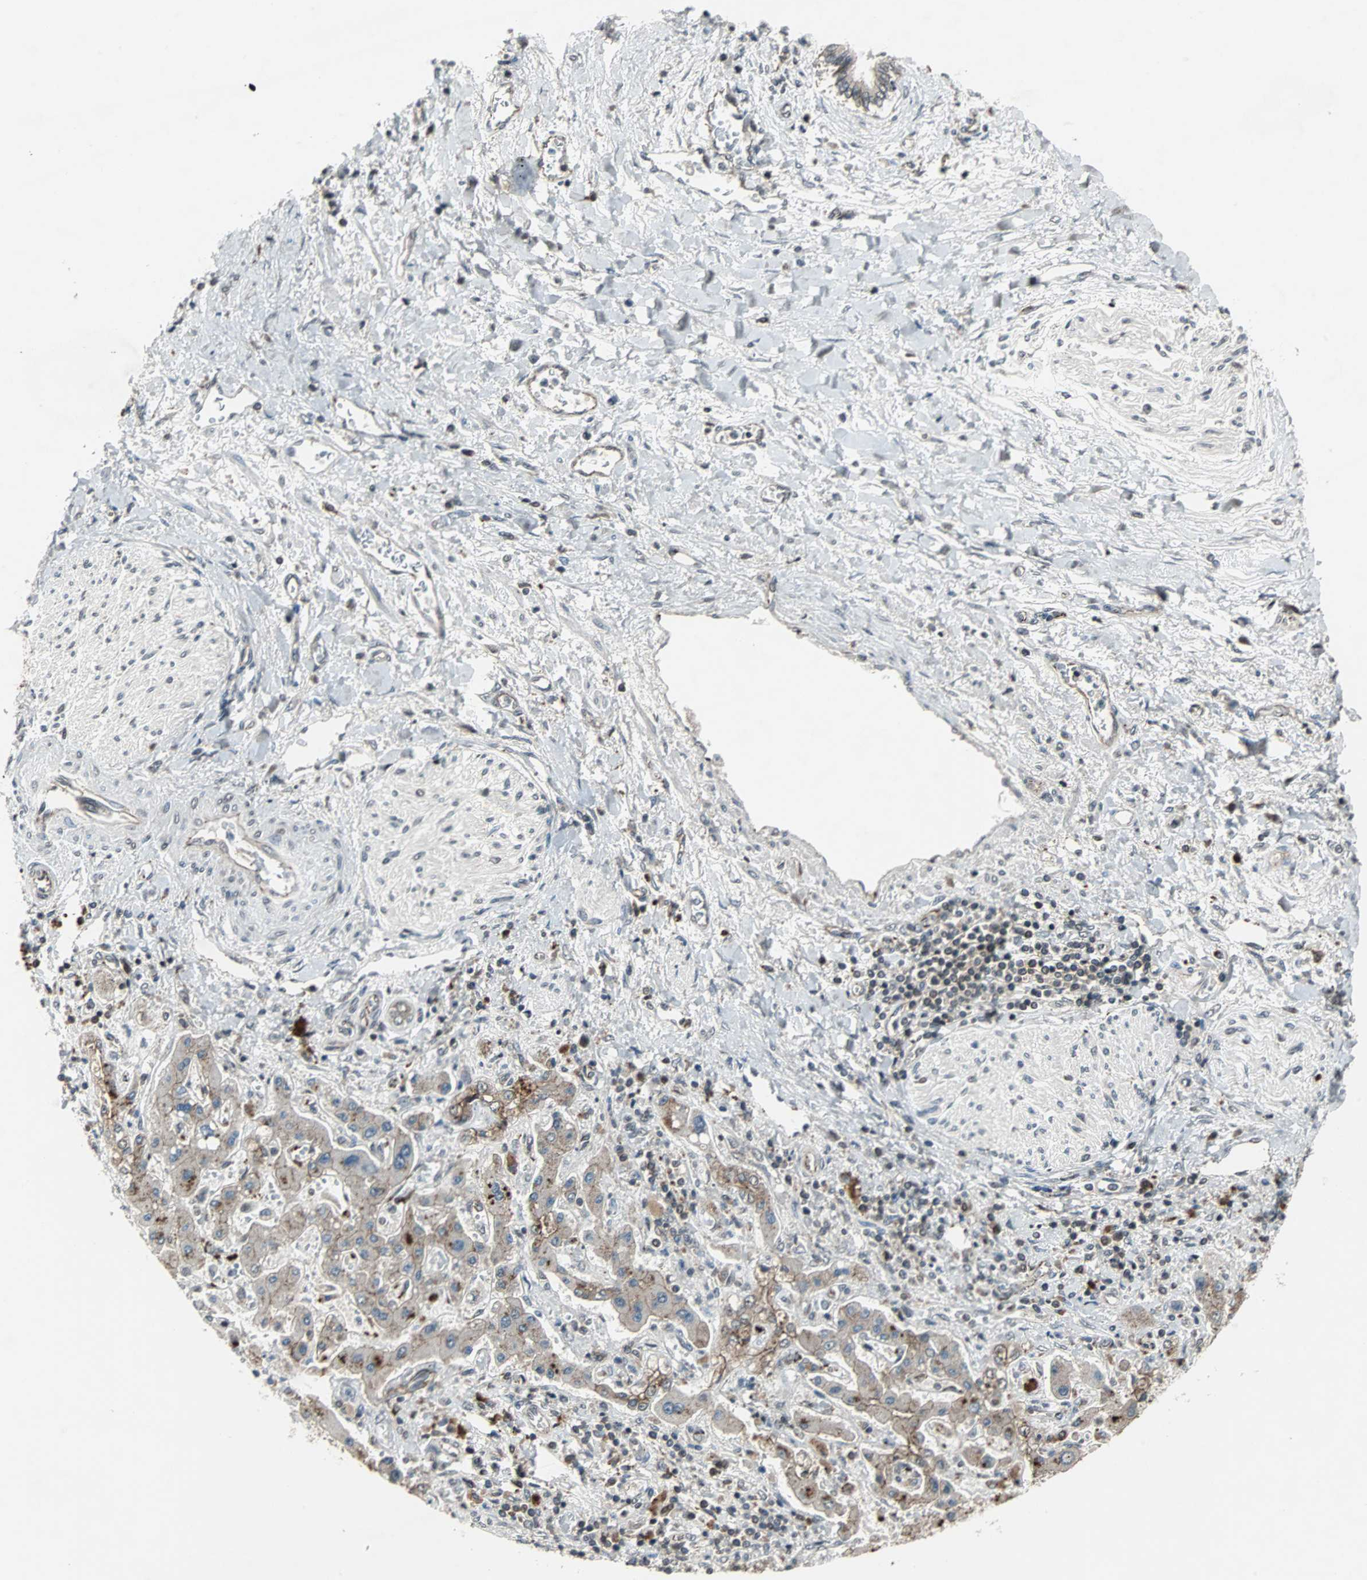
{"staining": {"intensity": "weak", "quantity": ">75%", "location": "cytoplasmic/membranous"}, "tissue": "liver cancer", "cell_type": "Tumor cells", "image_type": "cancer", "snomed": [{"axis": "morphology", "description": "Cholangiocarcinoma"}, {"axis": "topography", "description": "Liver"}], "caption": "Protein analysis of liver cholangiocarcinoma tissue demonstrates weak cytoplasmic/membranous positivity in approximately >75% of tumor cells. (DAB = brown stain, brightfield microscopy at high magnification).", "gene": "LSR", "patient": {"sex": "male", "age": 50}}